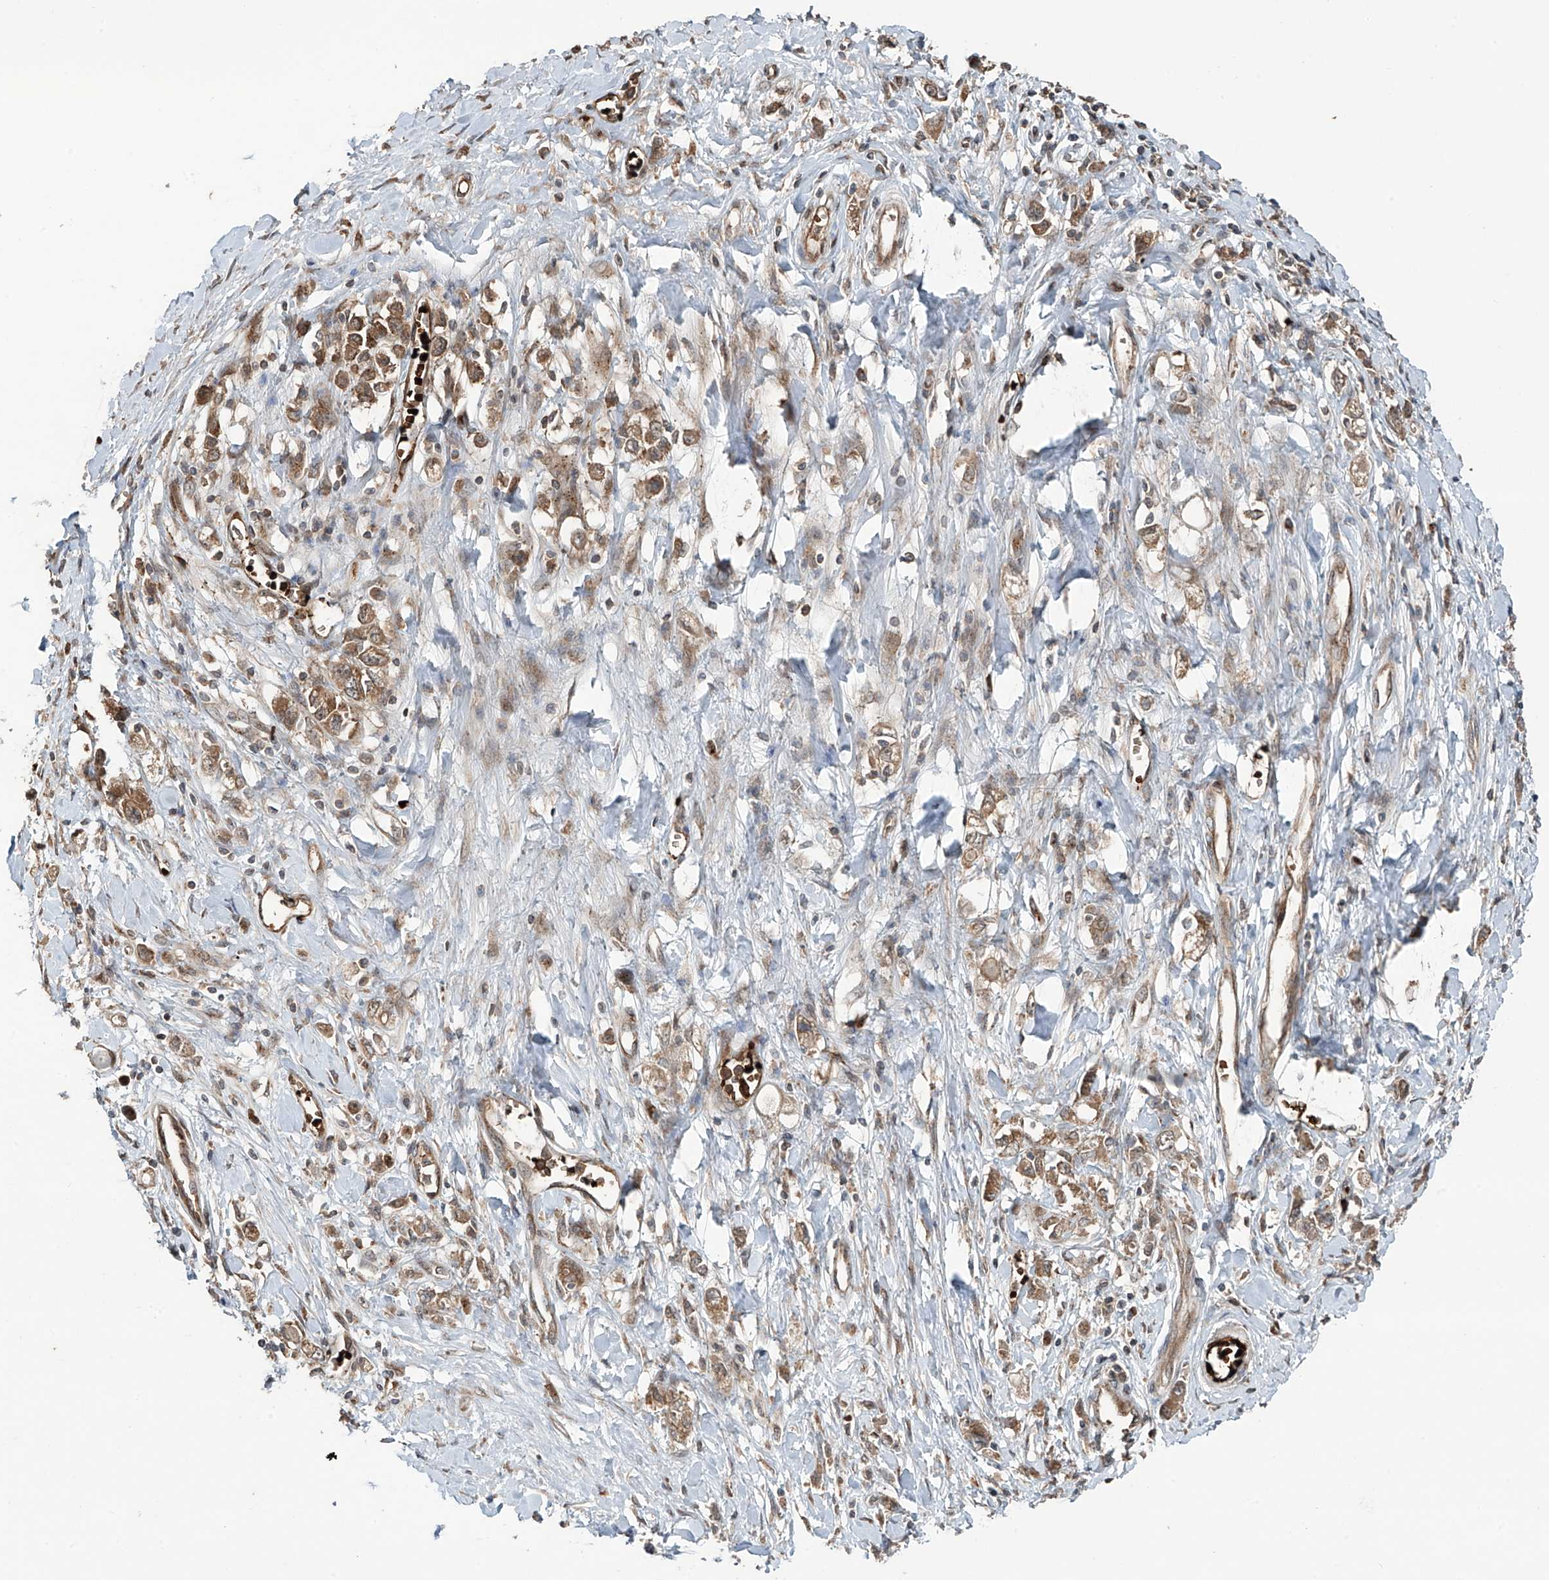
{"staining": {"intensity": "moderate", "quantity": ">75%", "location": "cytoplasmic/membranous"}, "tissue": "stomach cancer", "cell_type": "Tumor cells", "image_type": "cancer", "snomed": [{"axis": "morphology", "description": "Adenocarcinoma, NOS"}, {"axis": "topography", "description": "Stomach"}], "caption": "Stomach adenocarcinoma was stained to show a protein in brown. There is medium levels of moderate cytoplasmic/membranous staining in about >75% of tumor cells.", "gene": "ZDHHC9", "patient": {"sex": "female", "age": 76}}